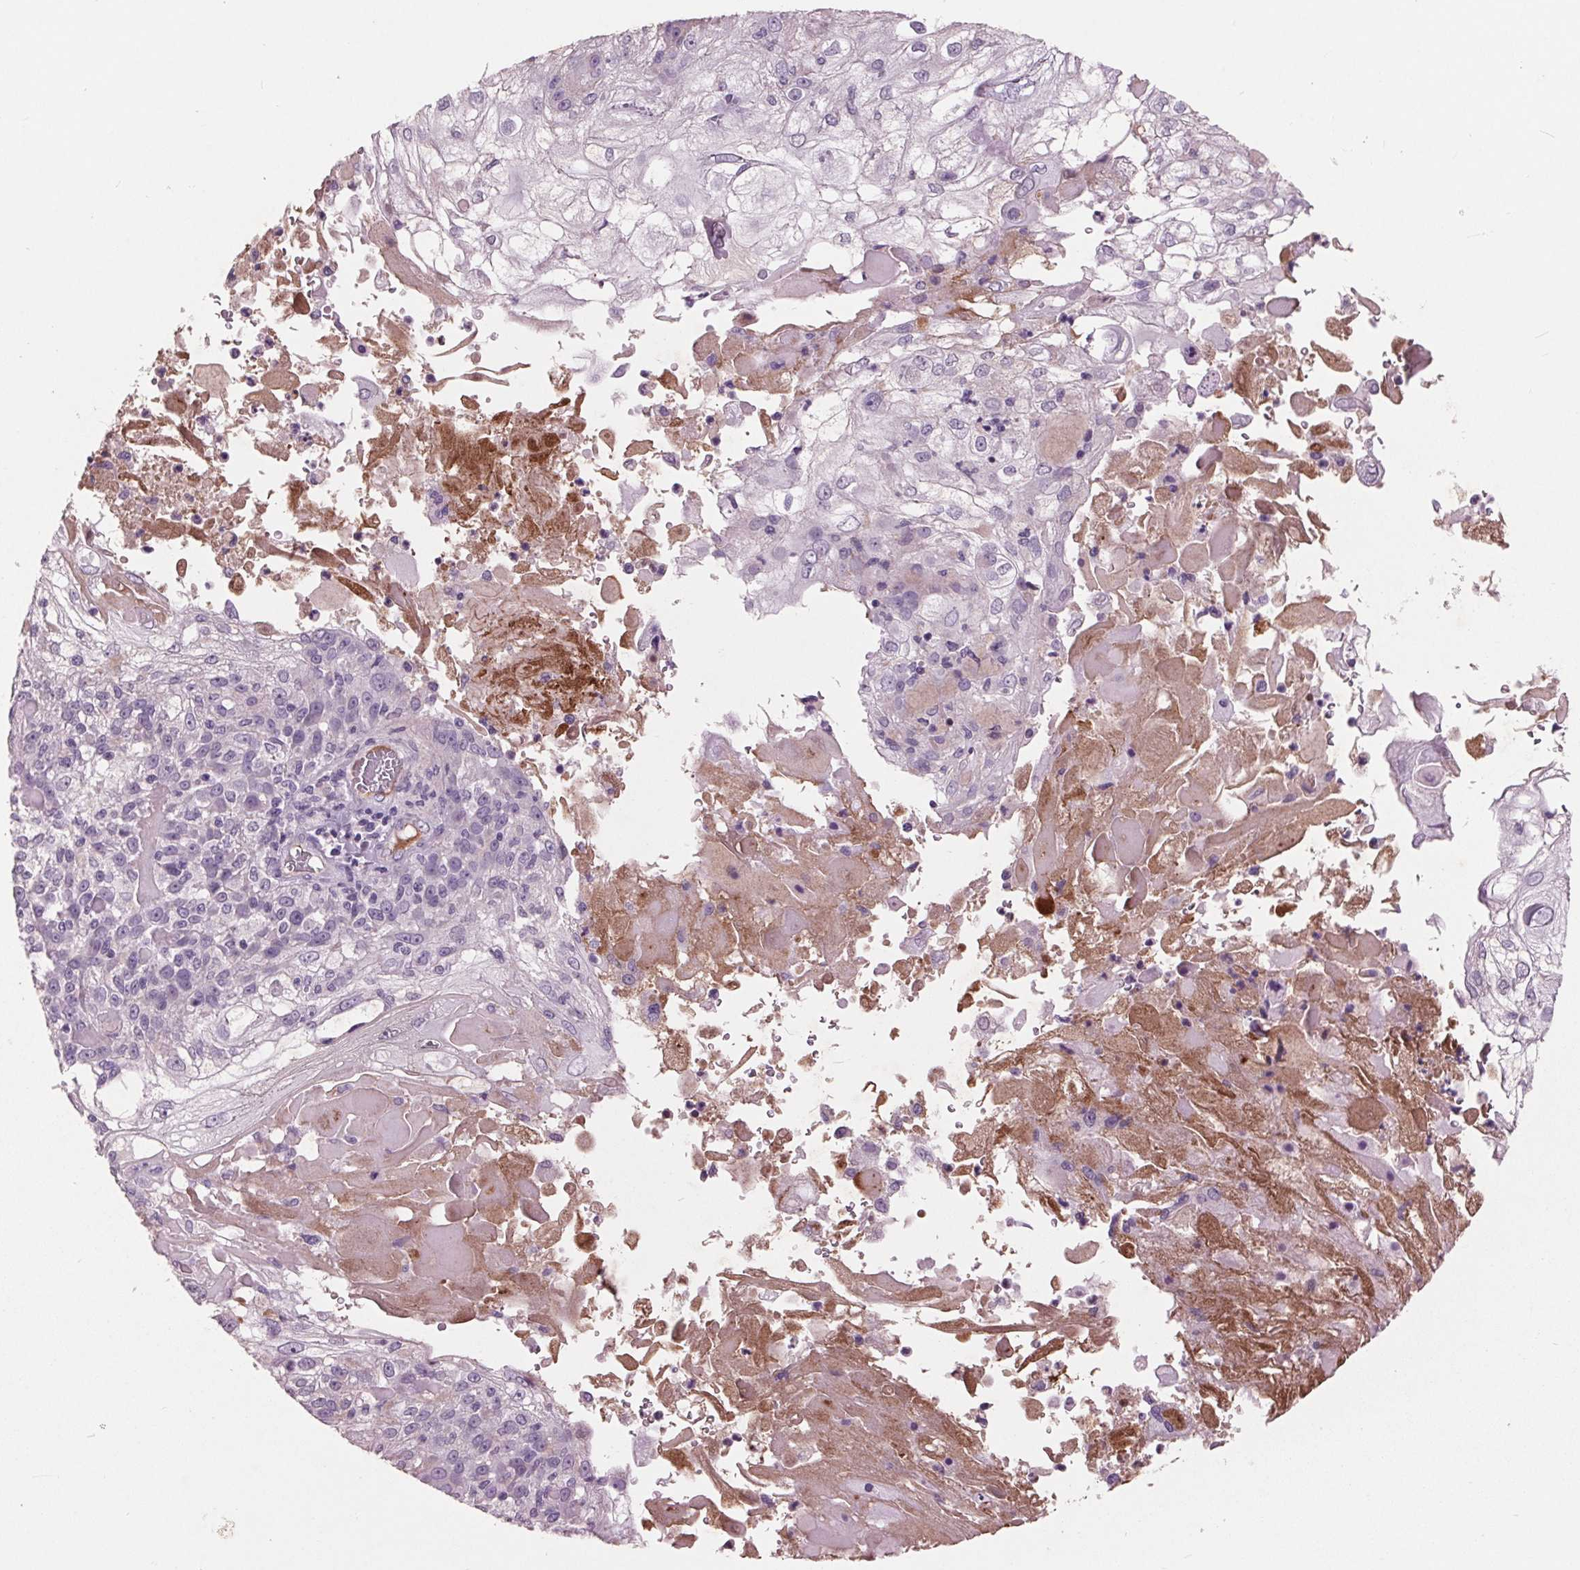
{"staining": {"intensity": "negative", "quantity": "none", "location": "none"}, "tissue": "skin cancer", "cell_type": "Tumor cells", "image_type": "cancer", "snomed": [{"axis": "morphology", "description": "Normal tissue, NOS"}, {"axis": "morphology", "description": "Squamous cell carcinoma, NOS"}, {"axis": "topography", "description": "Skin"}], "caption": "Skin cancer was stained to show a protein in brown. There is no significant positivity in tumor cells.", "gene": "C6", "patient": {"sex": "female", "age": 83}}